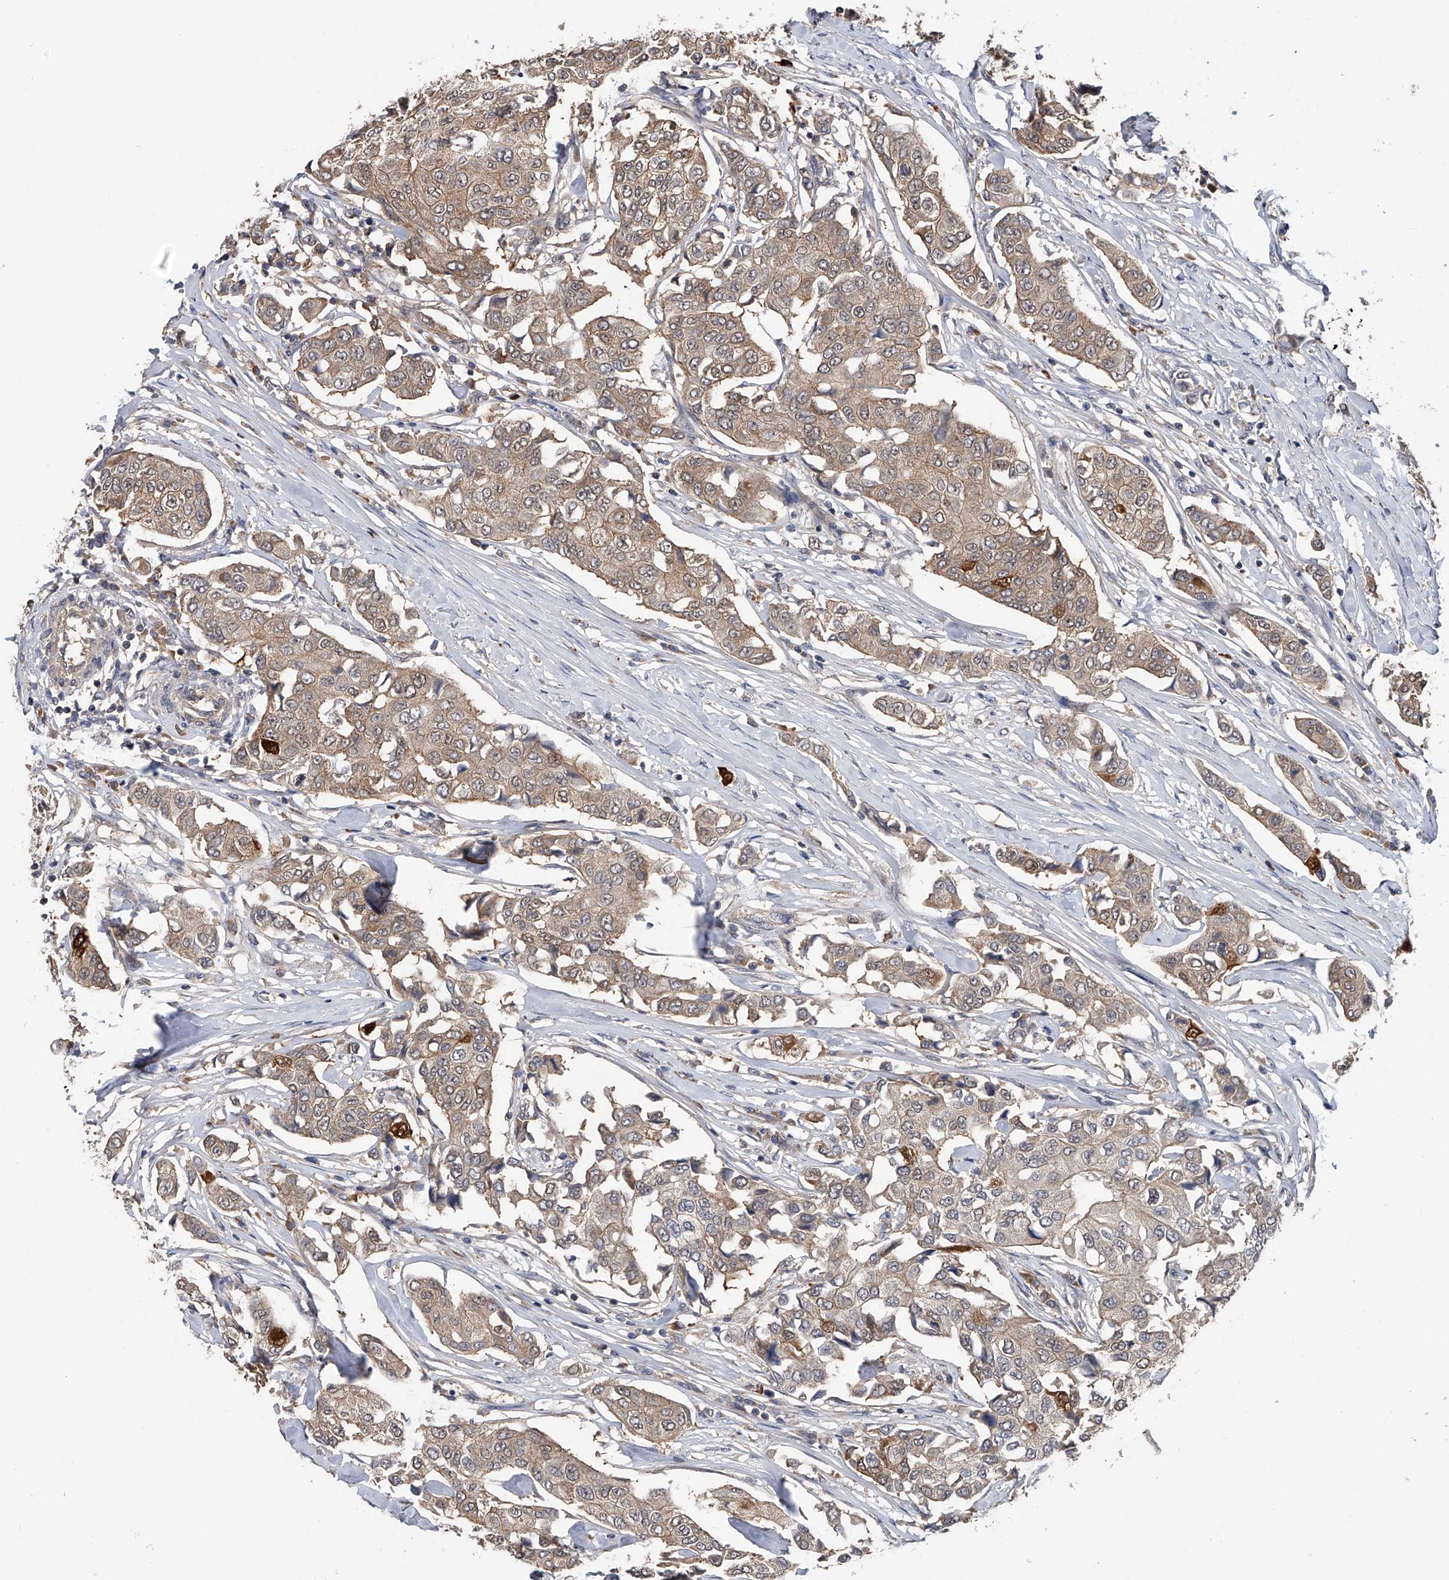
{"staining": {"intensity": "weak", "quantity": "25%-75%", "location": "cytoplasmic/membranous"}, "tissue": "breast cancer", "cell_type": "Tumor cells", "image_type": "cancer", "snomed": [{"axis": "morphology", "description": "Duct carcinoma"}, {"axis": "topography", "description": "Breast"}], "caption": "This photomicrograph reveals immunohistochemistry (IHC) staining of human breast intraductal carcinoma, with low weak cytoplasmic/membranous positivity in approximately 25%-75% of tumor cells.", "gene": "CFAP298", "patient": {"sex": "female", "age": 80}}